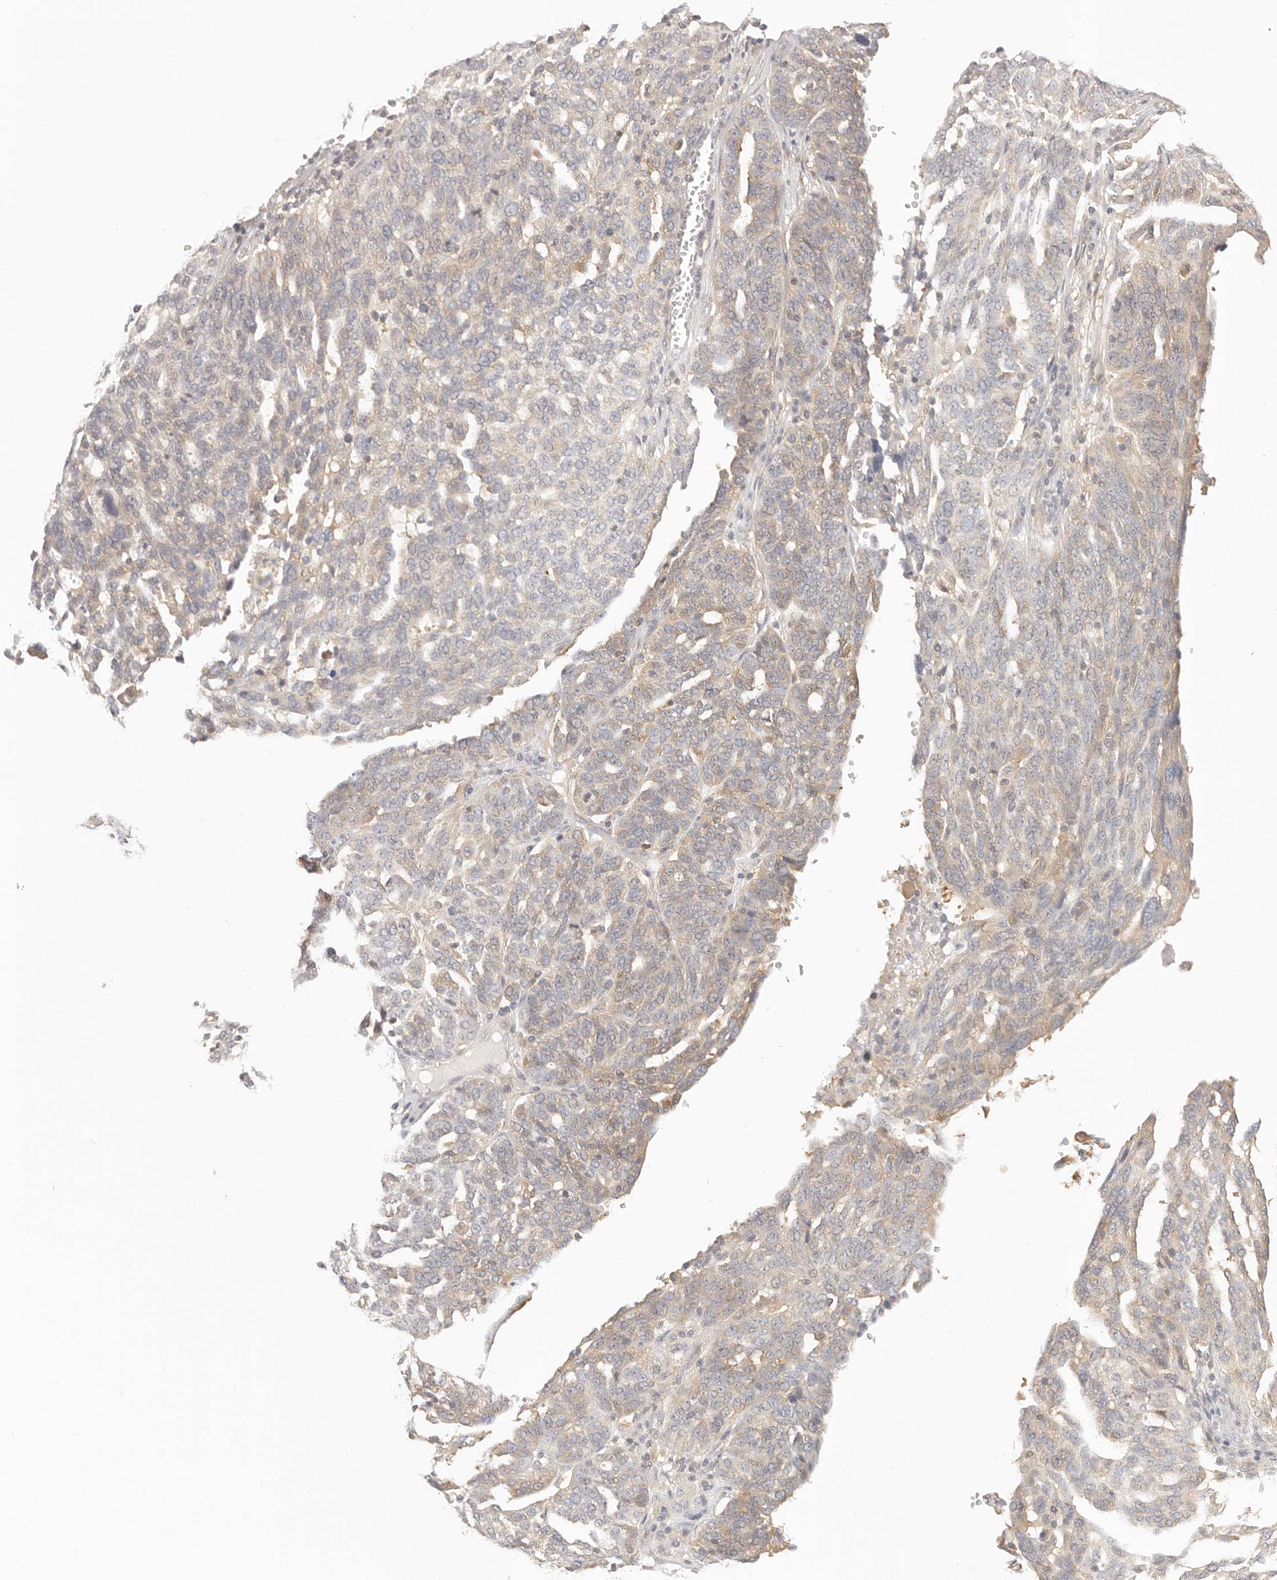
{"staining": {"intensity": "weak", "quantity": "25%-75%", "location": "cytoplasmic/membranous"}, "tissue": "ovarian cancer", "cell_type": "Tumor cells", "image_type": "cancer", "snomed": [{"axis": "morphology", "description": "Cystadenocarcinoma, serous, NOS"}, {"axis": "topography", "description": "Ovary"}], "caption": "Tumor cells reveal low levels of weak cytoplasmic/membranous staining in approximately 25%-75% of cells in ovarian cancer (serous cystadenocarcinoma).", "gene": "DTNBP1", "patient": {"sex": "female", "age": 59}}